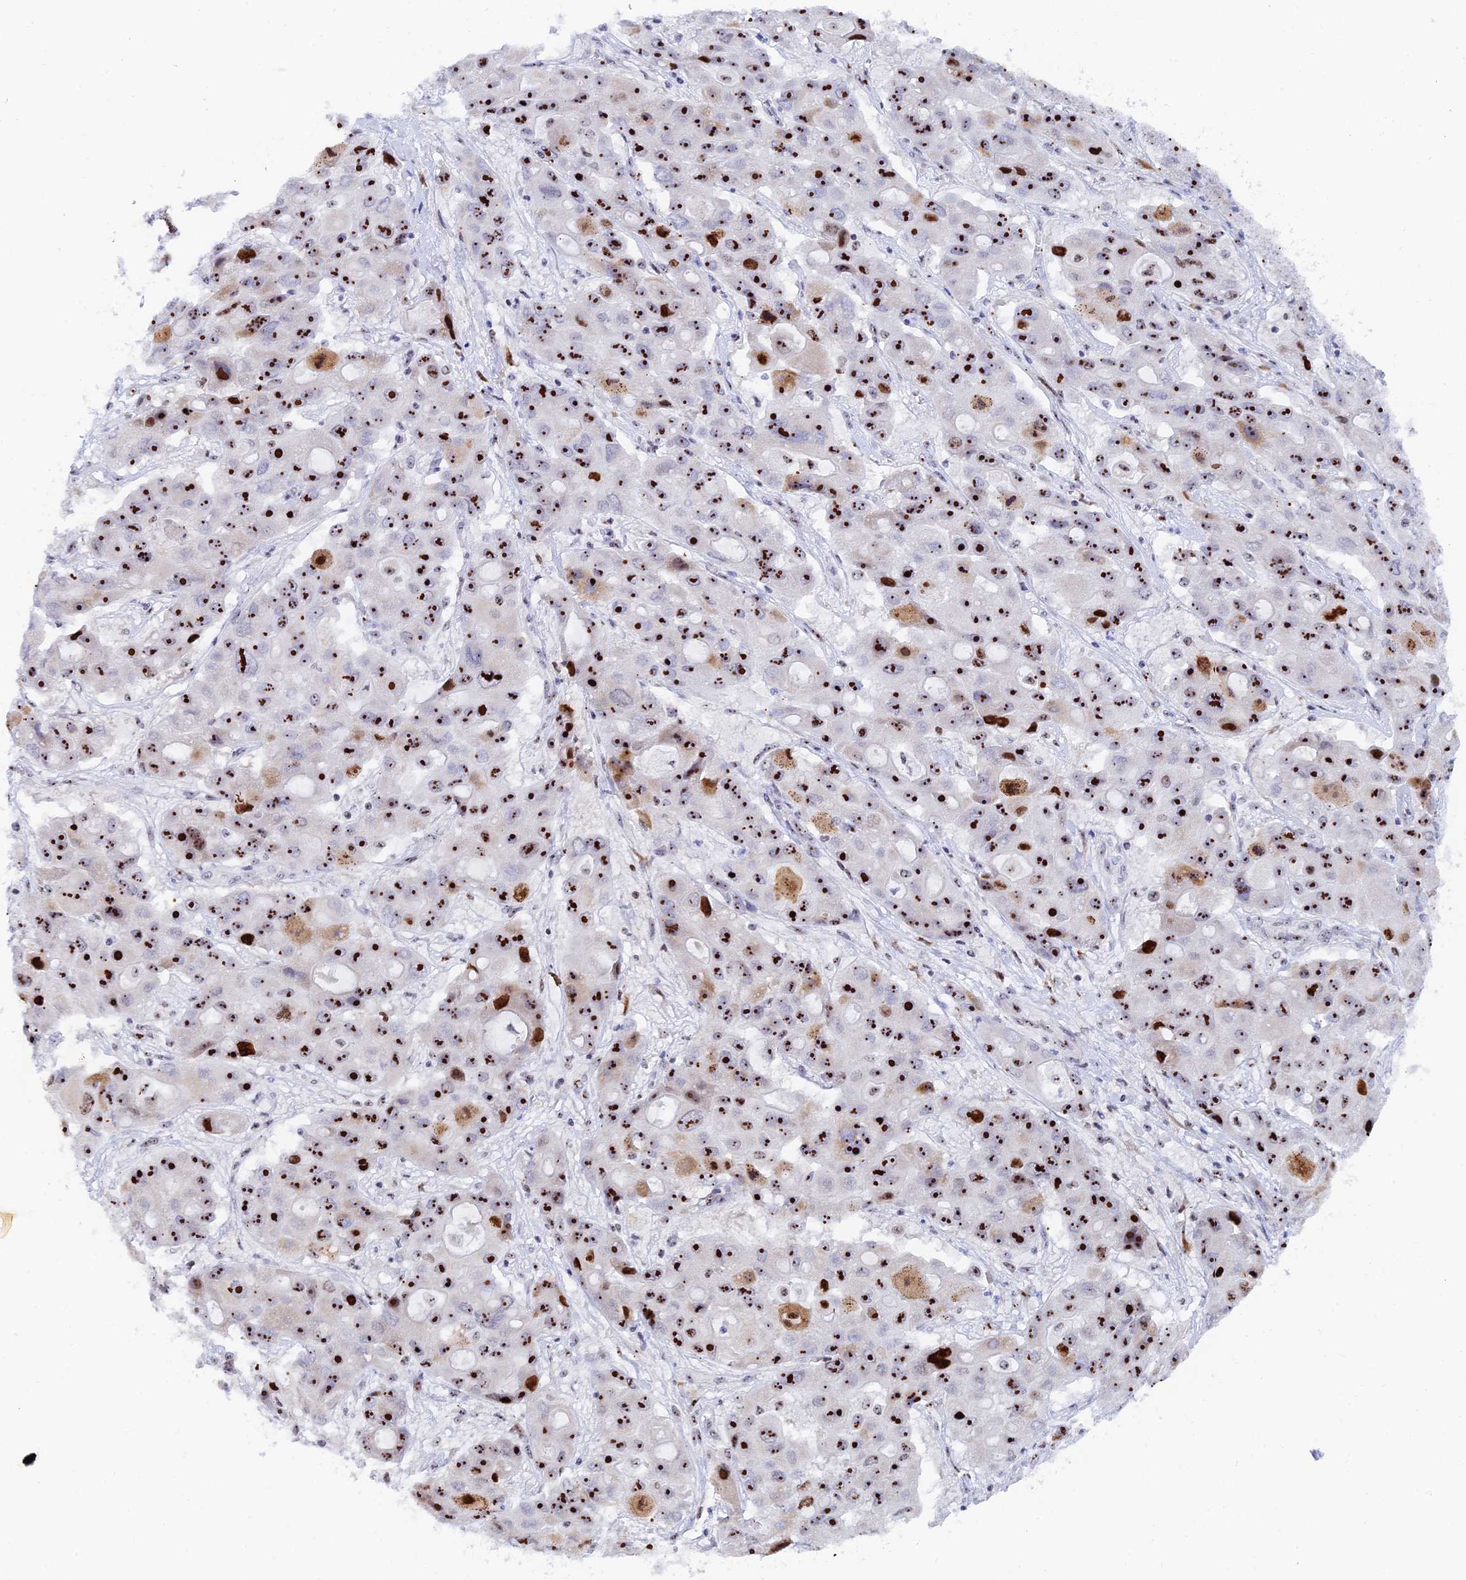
{"staining": {"intensity": "strong", "quantity": ">75%", "location": "cytoplasmic/membranous,nuclear"}, "tissue": "liver cancer", "cell_type": "Tumor cells", "image_type": "cancer", "snomed": [{"axis": "morphology", "description": "Cholangiocarcinoma"}, {"axis": "topography", "description": "Liver"}], "caption": "This is an image of immunohistochemistry staining of liver cholangiocarcinoma, which shows strong staining in the cytoplasmic/membranous and nuclear of tumor cells.", "gene": "RSL1D1", "patient": {"sex": "male", "age": 67}}